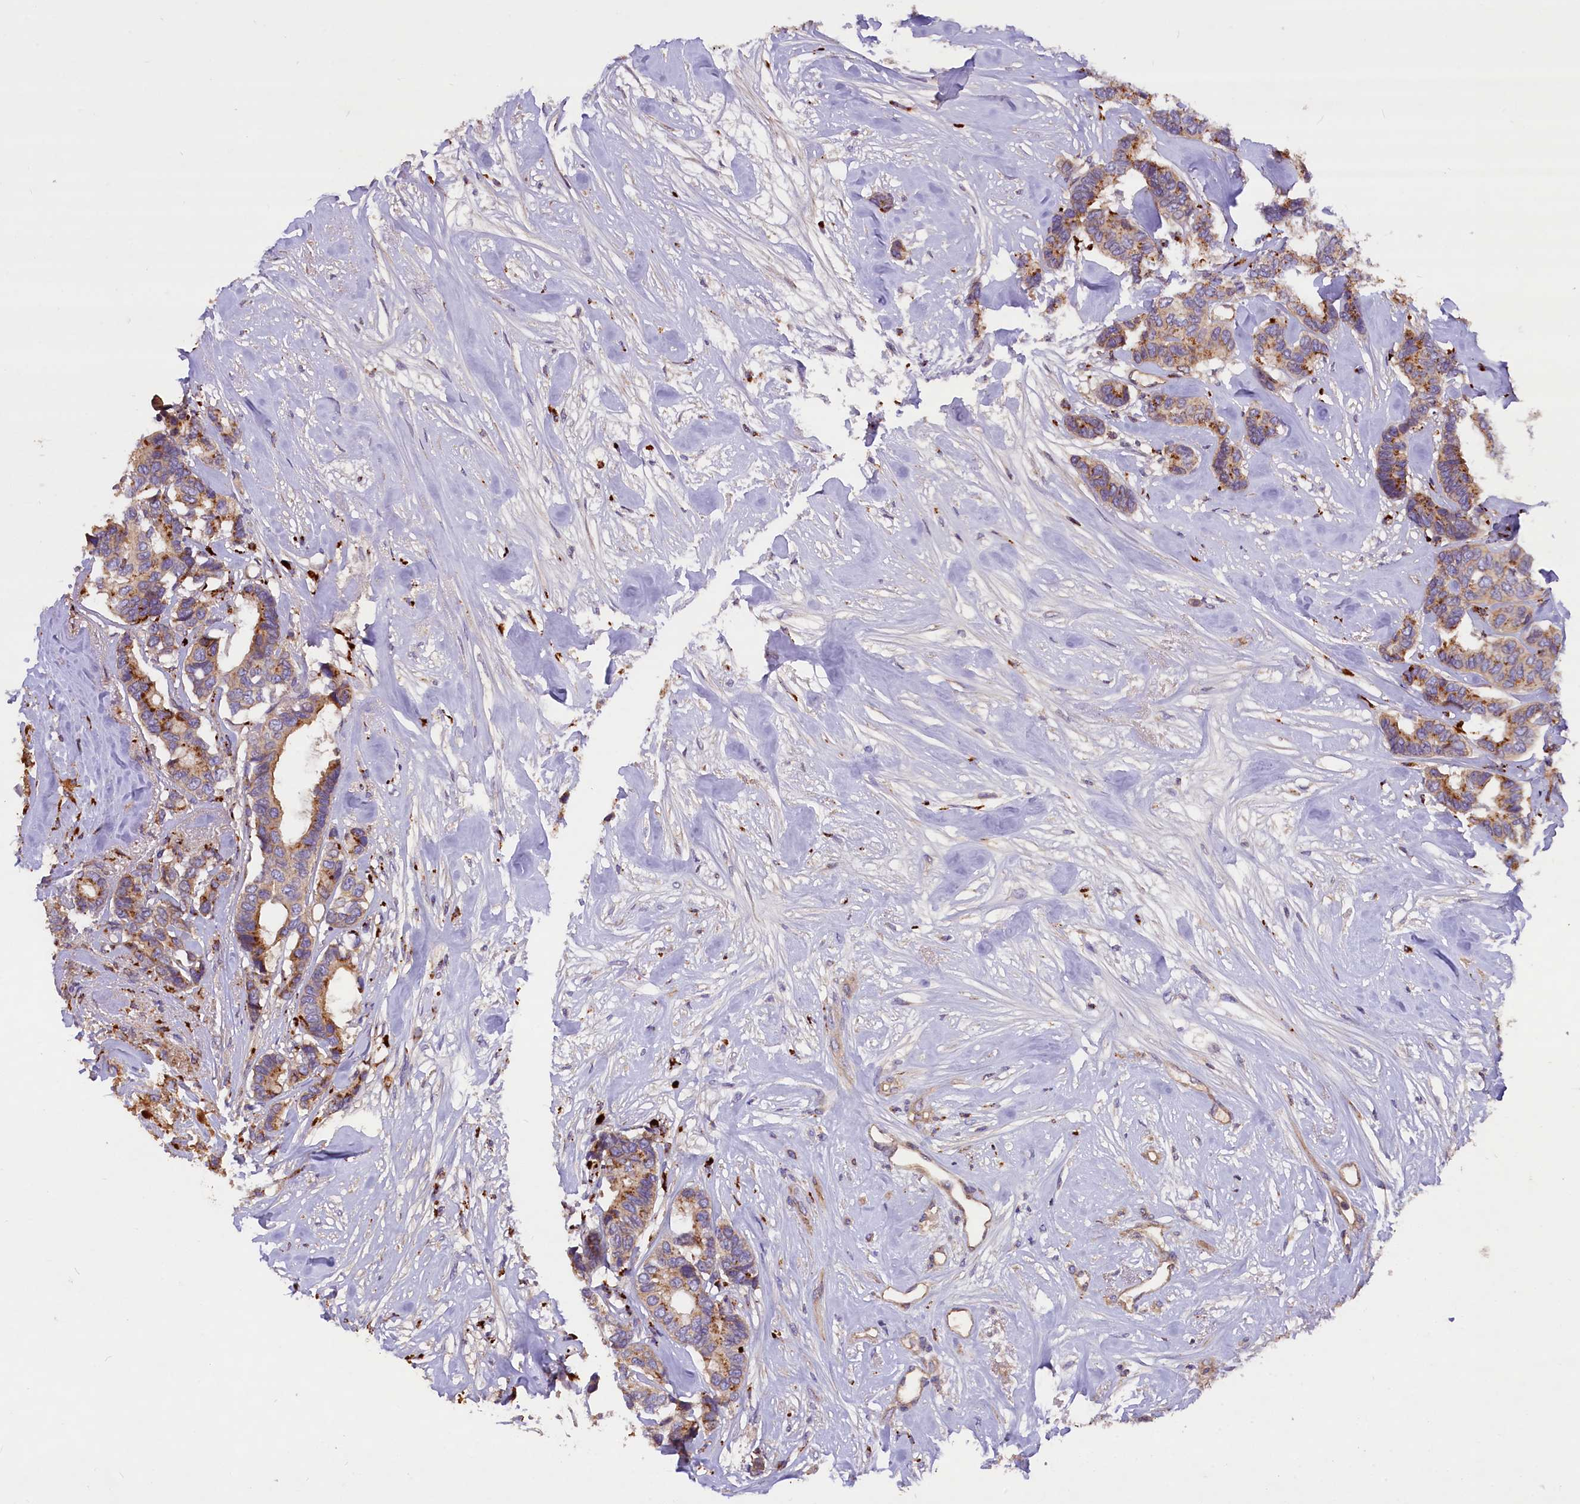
{"staining": {"intensity": "moderate", "quantity": "25%-75%", "location": "cytoplasmic/membranous"}, "tissue": "breast cancer", "cell_type": "Tumor cells", "image_type": "cancer", "snomed": [{"axis": "morphology", "description": "Duct carcinoma"}, {"axis": "topography", "description": "Breast"}], "caption": "Moderate cytoplasmic/membranous protein staining is appreciated in about 25%-75% of tumor cells in breast infiltrating ductal carcinoma. (DAB (3,3'-diaminobenzidine) IHC with brightfield microscopy, high magnification).", "gene": "ERMARD", "patient": {"sex": "female", "age": 87}}